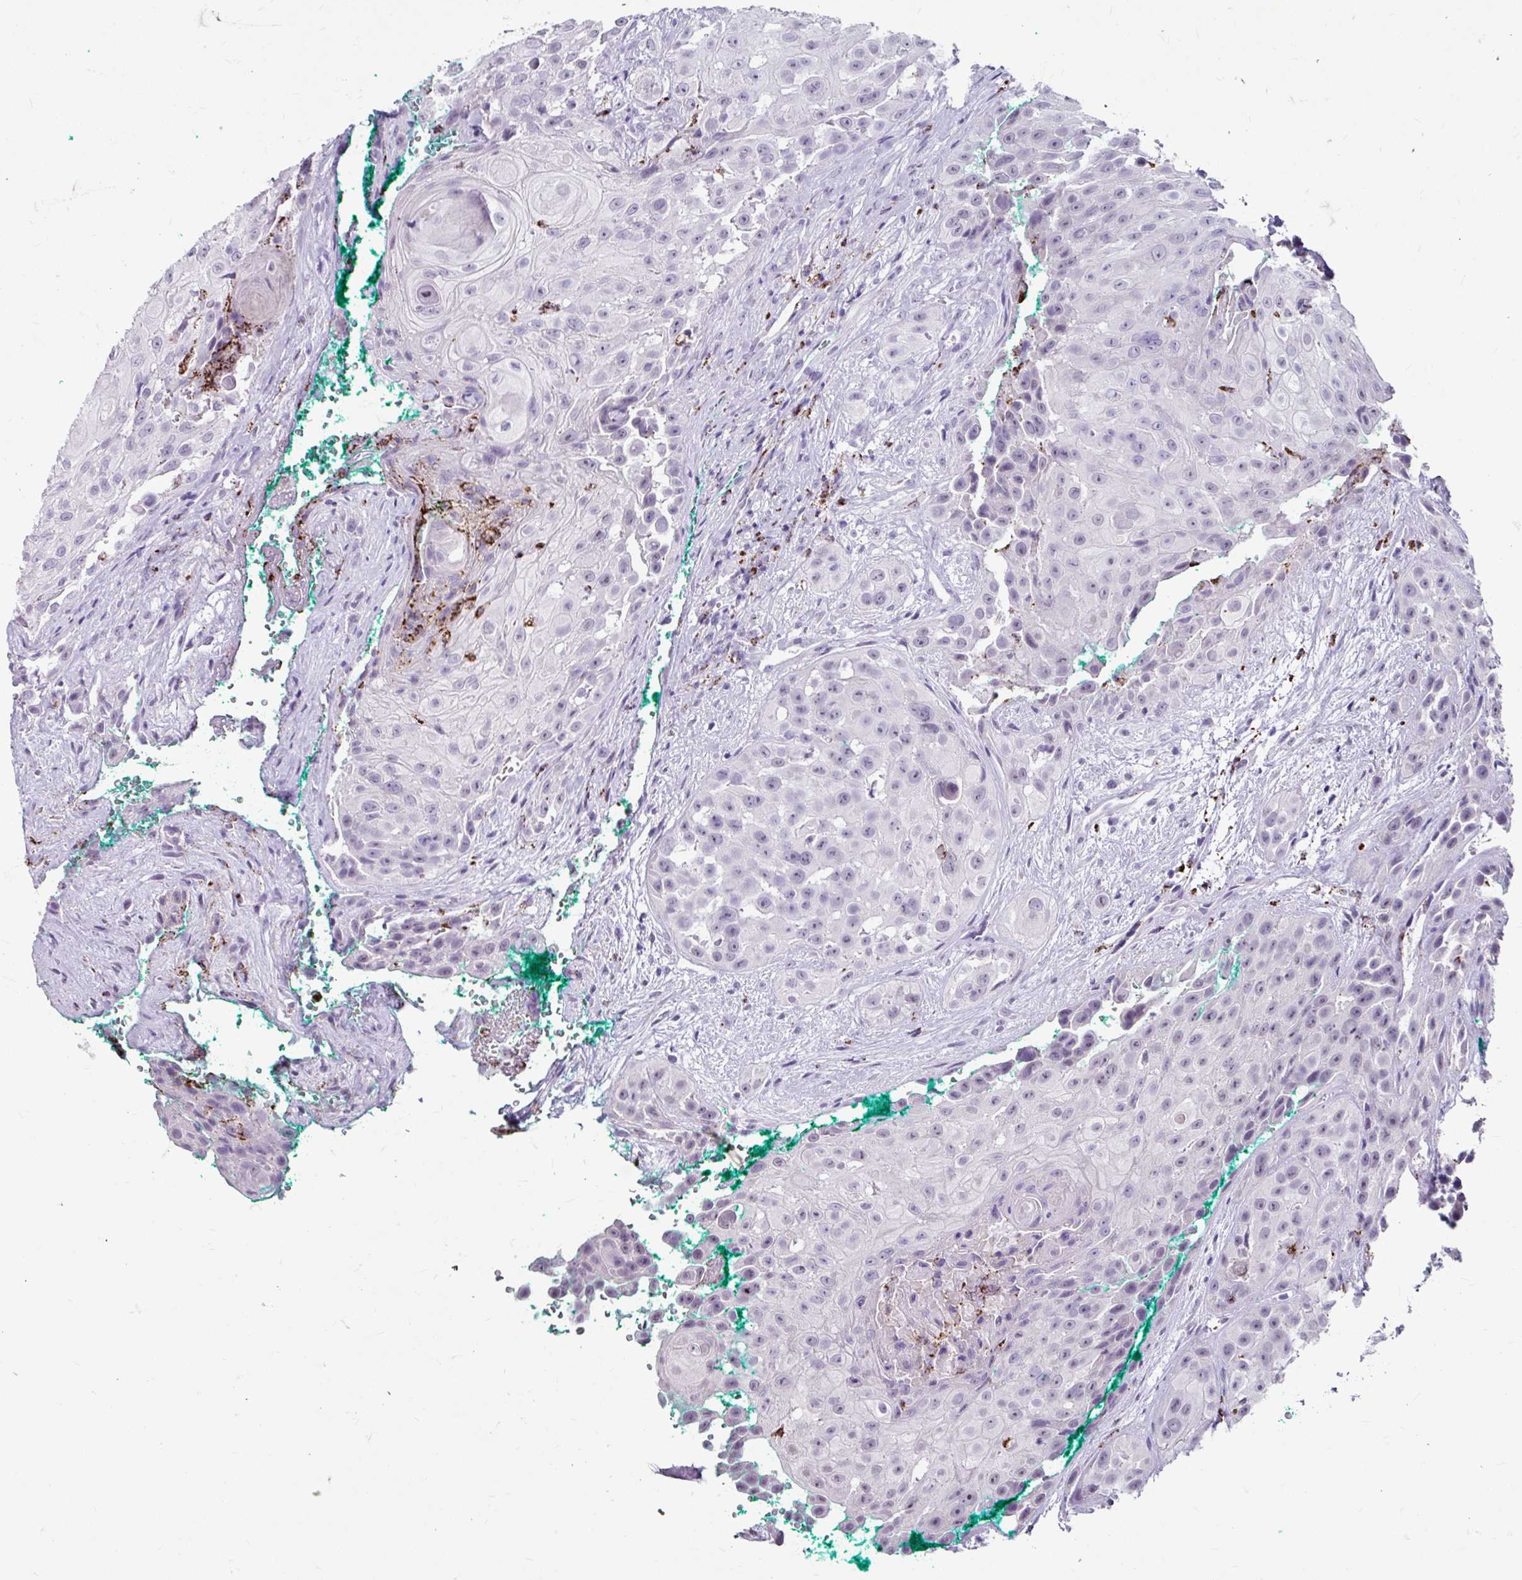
{"staining": {"intensity": "negative", "quantity": "none", "location": "none"}, "tissue": "head and neck cancer", "cell_type": "Tumor cells", "image_type": "cancer", "snomed": [{"axis": "morphology", "description": "Squamous cell carcinoma, NOS"}, {"axis": "topography", "description": "Head-Neck"}], "caption": "The immunohistochemistry (IHC) histopathology image has no significant staining in tumor cells of head and neck cancer tissue.", "gene": "ANKRD1", "patient": {"sex": "male", "age": 83}}